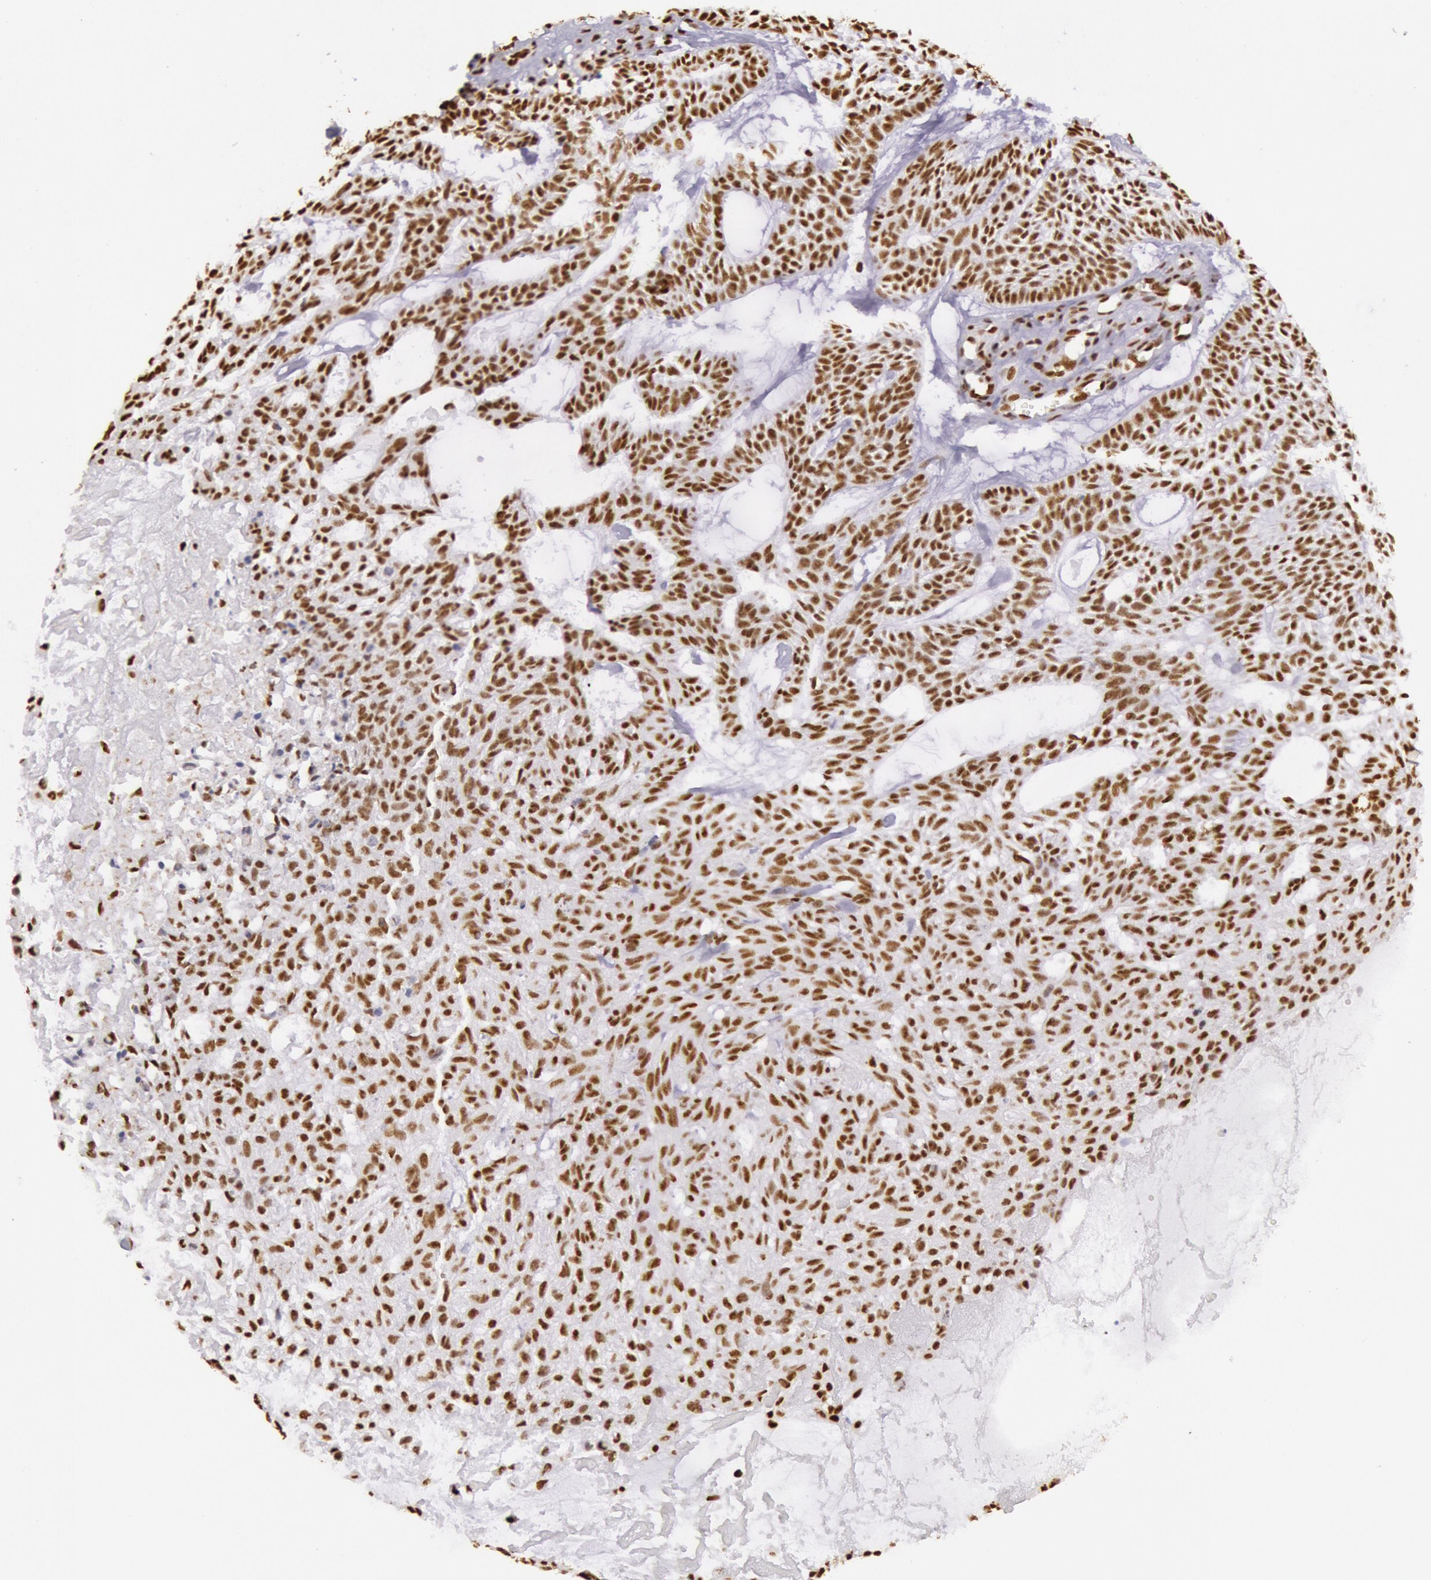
{"staining": {"intensity": "moderate", "quantity": ">75%", "location": "nuclear"}, "tissue": "skin cancer", "cell_type": "Tumor cells", "image_type": "cancer", "snomed": [{"axis": "morphology", "description": "Basal cell carcinoma"}, {"axis": "topography", "description": "Skin"}], "caption": "High-power microscopy captured an IHC histopathology image of skin cancer (basal cell carcinoma), revealing moderate nuclear staining in approximately >75% of tumor cells.", "gene": "HNRNPH2", "patient": {"sex": "male", "age": 75}}